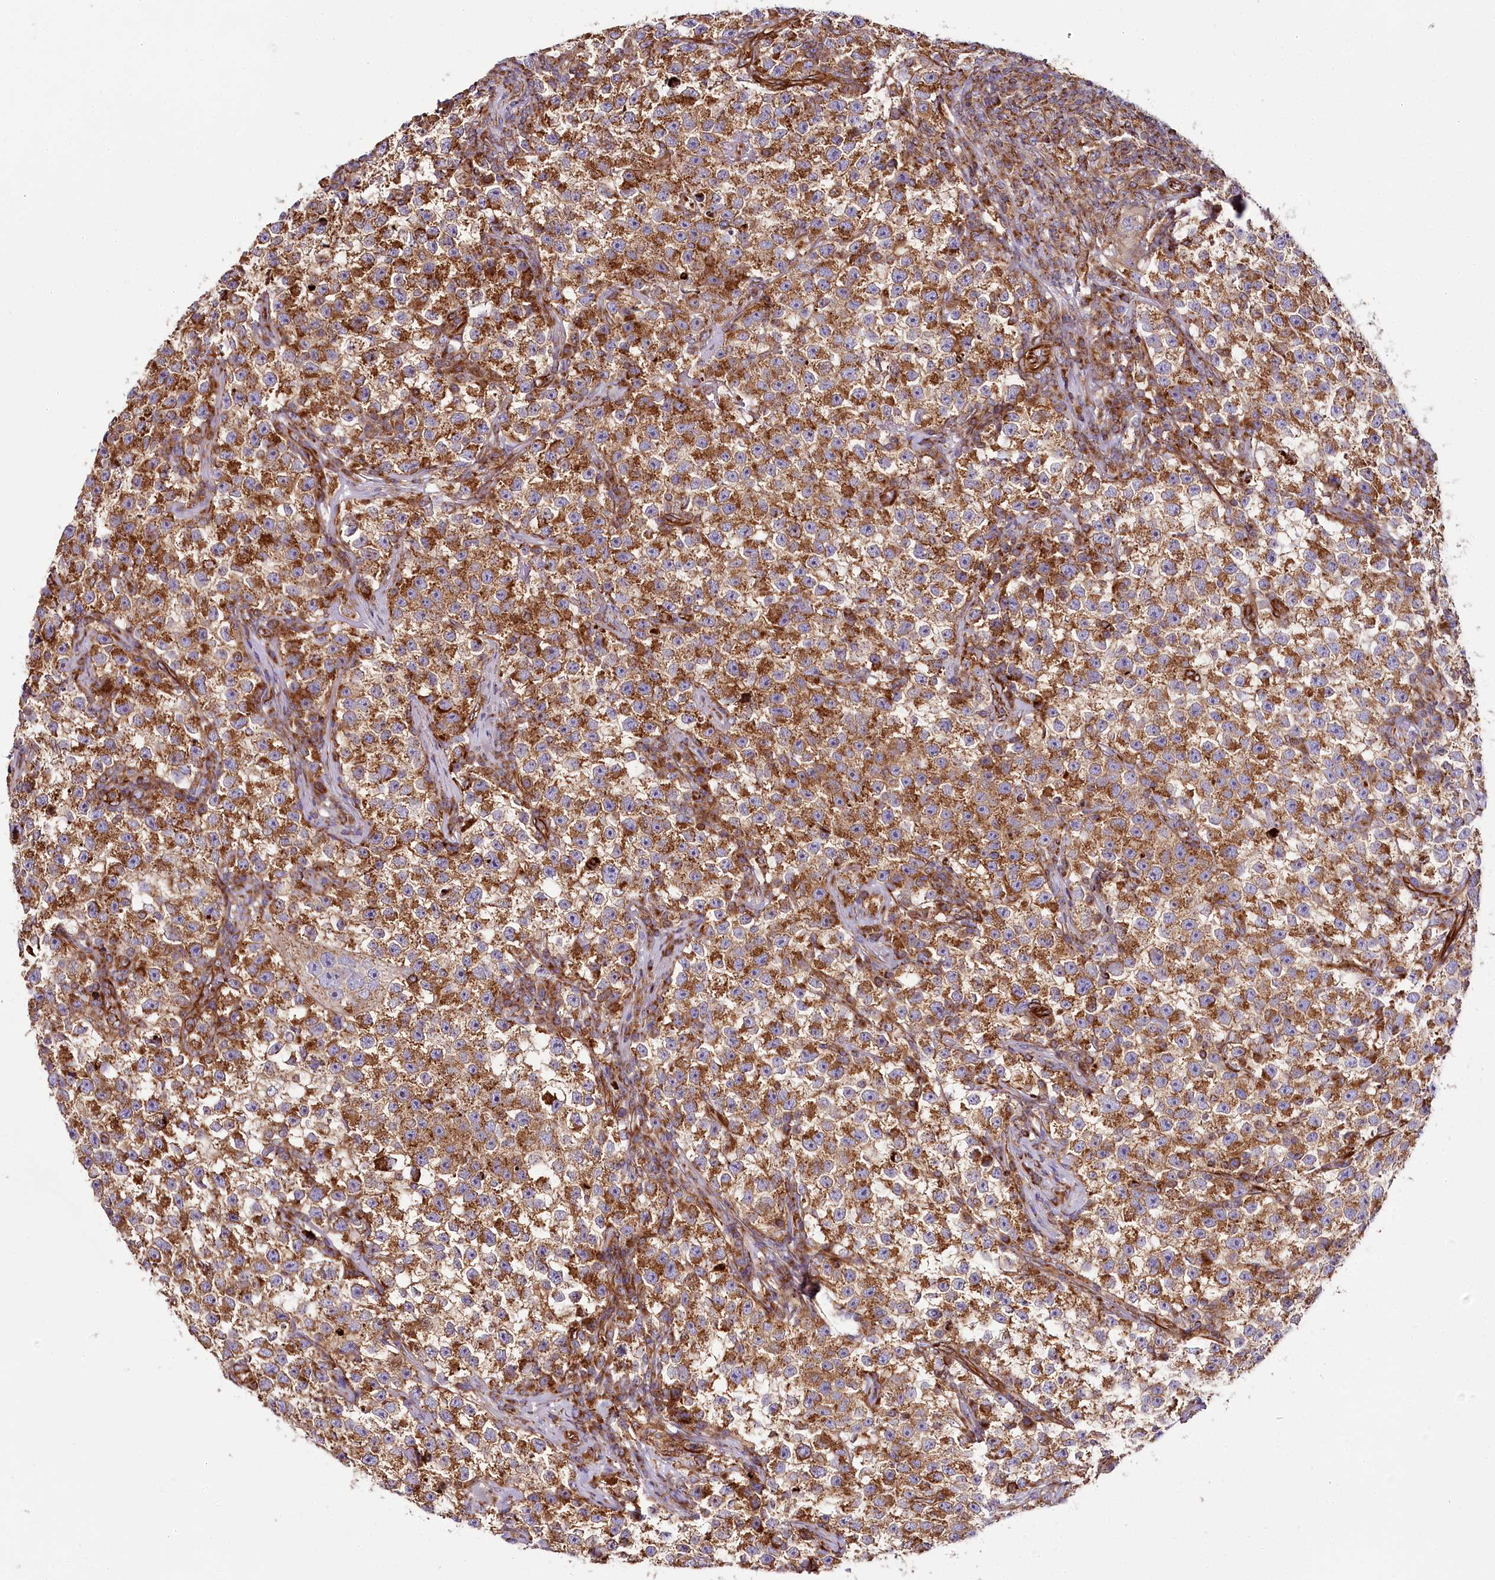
{"staining": {"intensity": "strong", "quantity": ">75%", "location": "cytoplasmic/membranous"}, "tissue": "testis cancer", "cell_type": "Tumor cells", "image_type": "cancer", "snomed": [{"axis": "morphology", "description": "Seminoma, NOS"}, {"axis": "topography", "description": "Testis"}], "caption": "A high-resolution photomicrograph shows immunohistochemistry (IHC) staining of testis cancer (seminoma), which reveals strong cytoplasmic/membranous staining in approximately >75% of tumor cells.", "gene": "THUMPD3", "patient": {"sex": "male", "age": 22}}